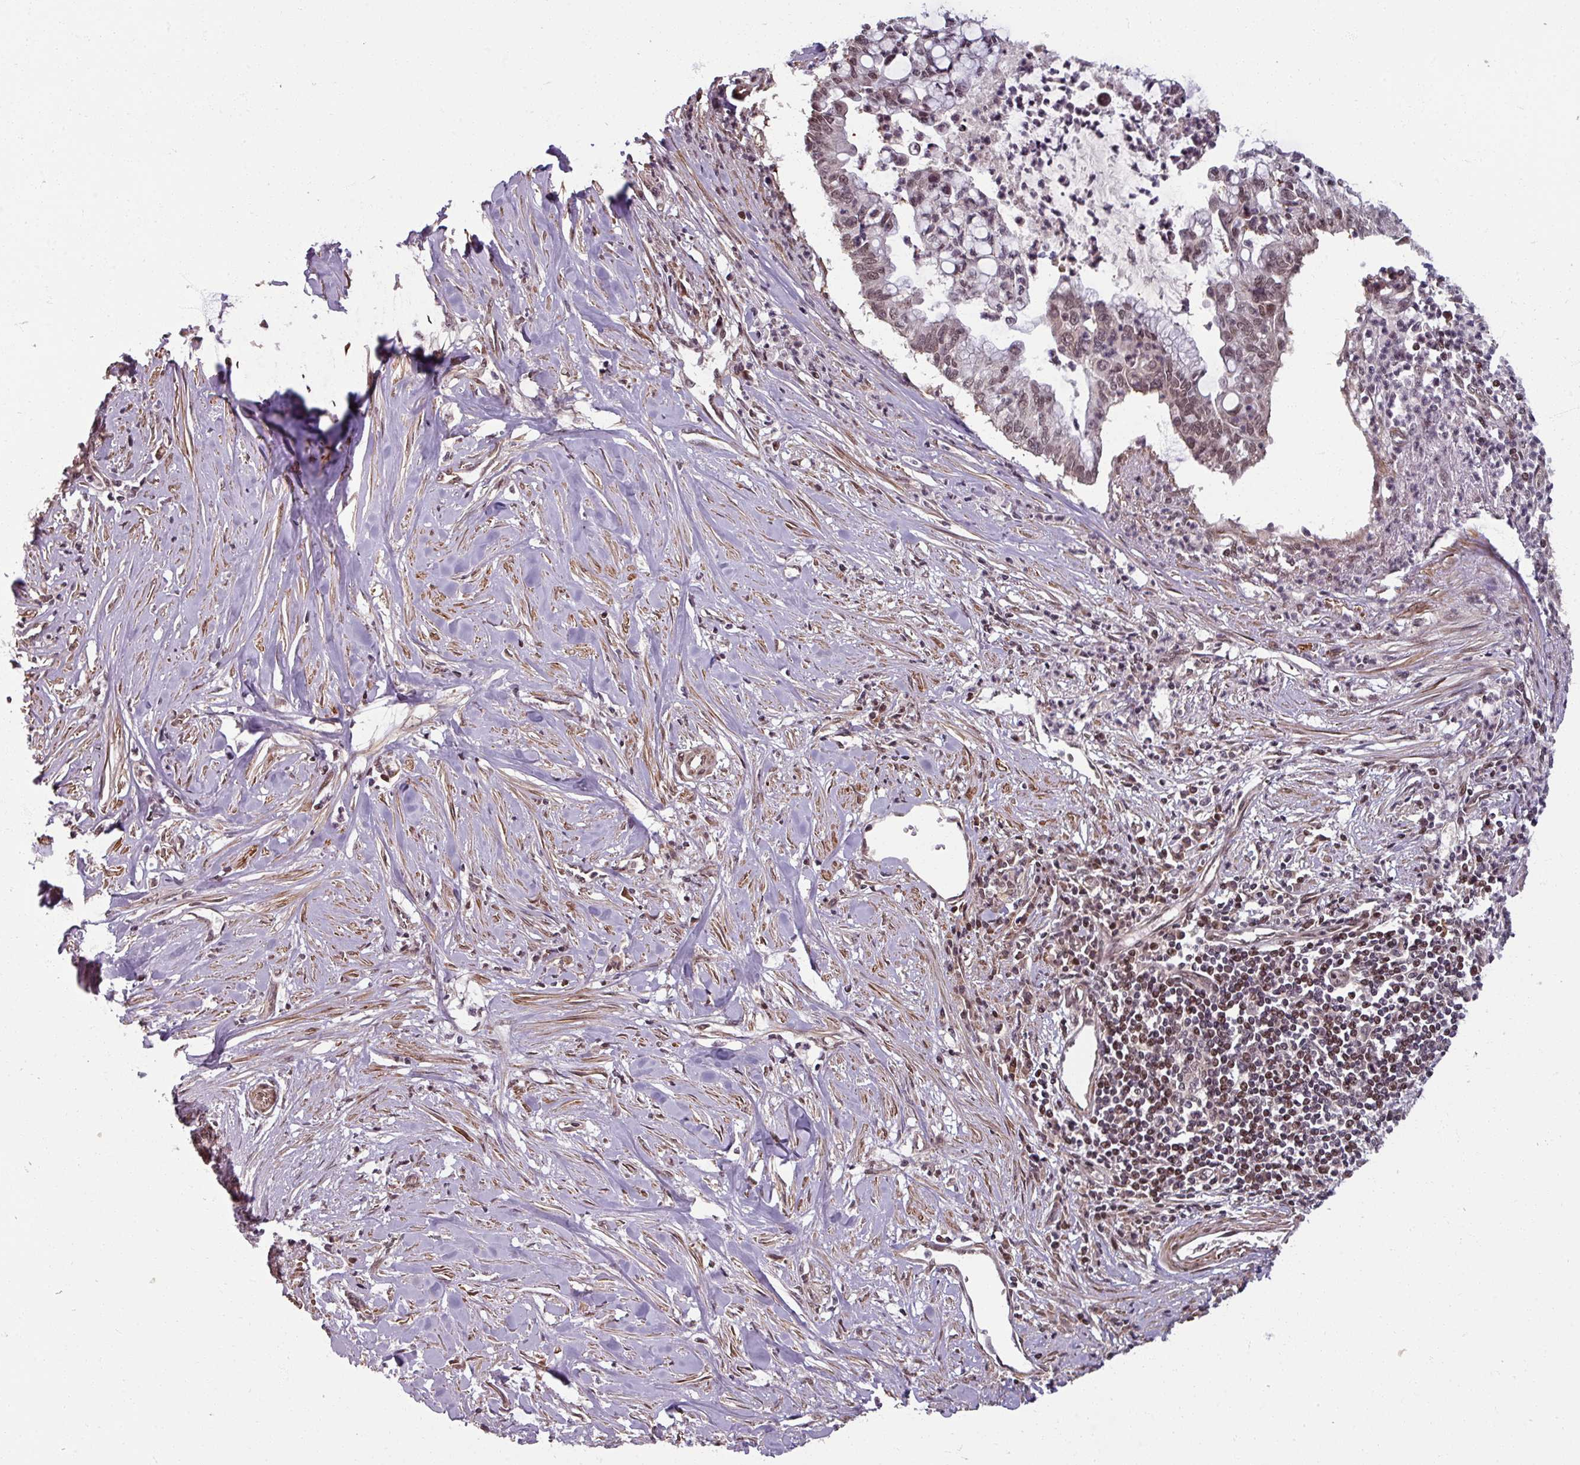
{"staining": {"intensity": "moderate", "quantity": ">75%", "location": "nuclear"}, "tissue": "pancreatic cancer", "cell_type": "Tumor cells", "image_type": "cancer", "snomed": [{"axis": "morphology", "description": "Adenocarcinoma, NOS"}, {"axis": "topography", "description": "Pancreas"}], "caption": "Human pancreatic cancer (adenocarcinoma) stained with a brown dye shows moderate nuclear positive staining in about >75% of tumor cells.", "gene": "SWI5", "patient": {"sex": "male", "age": 73}}